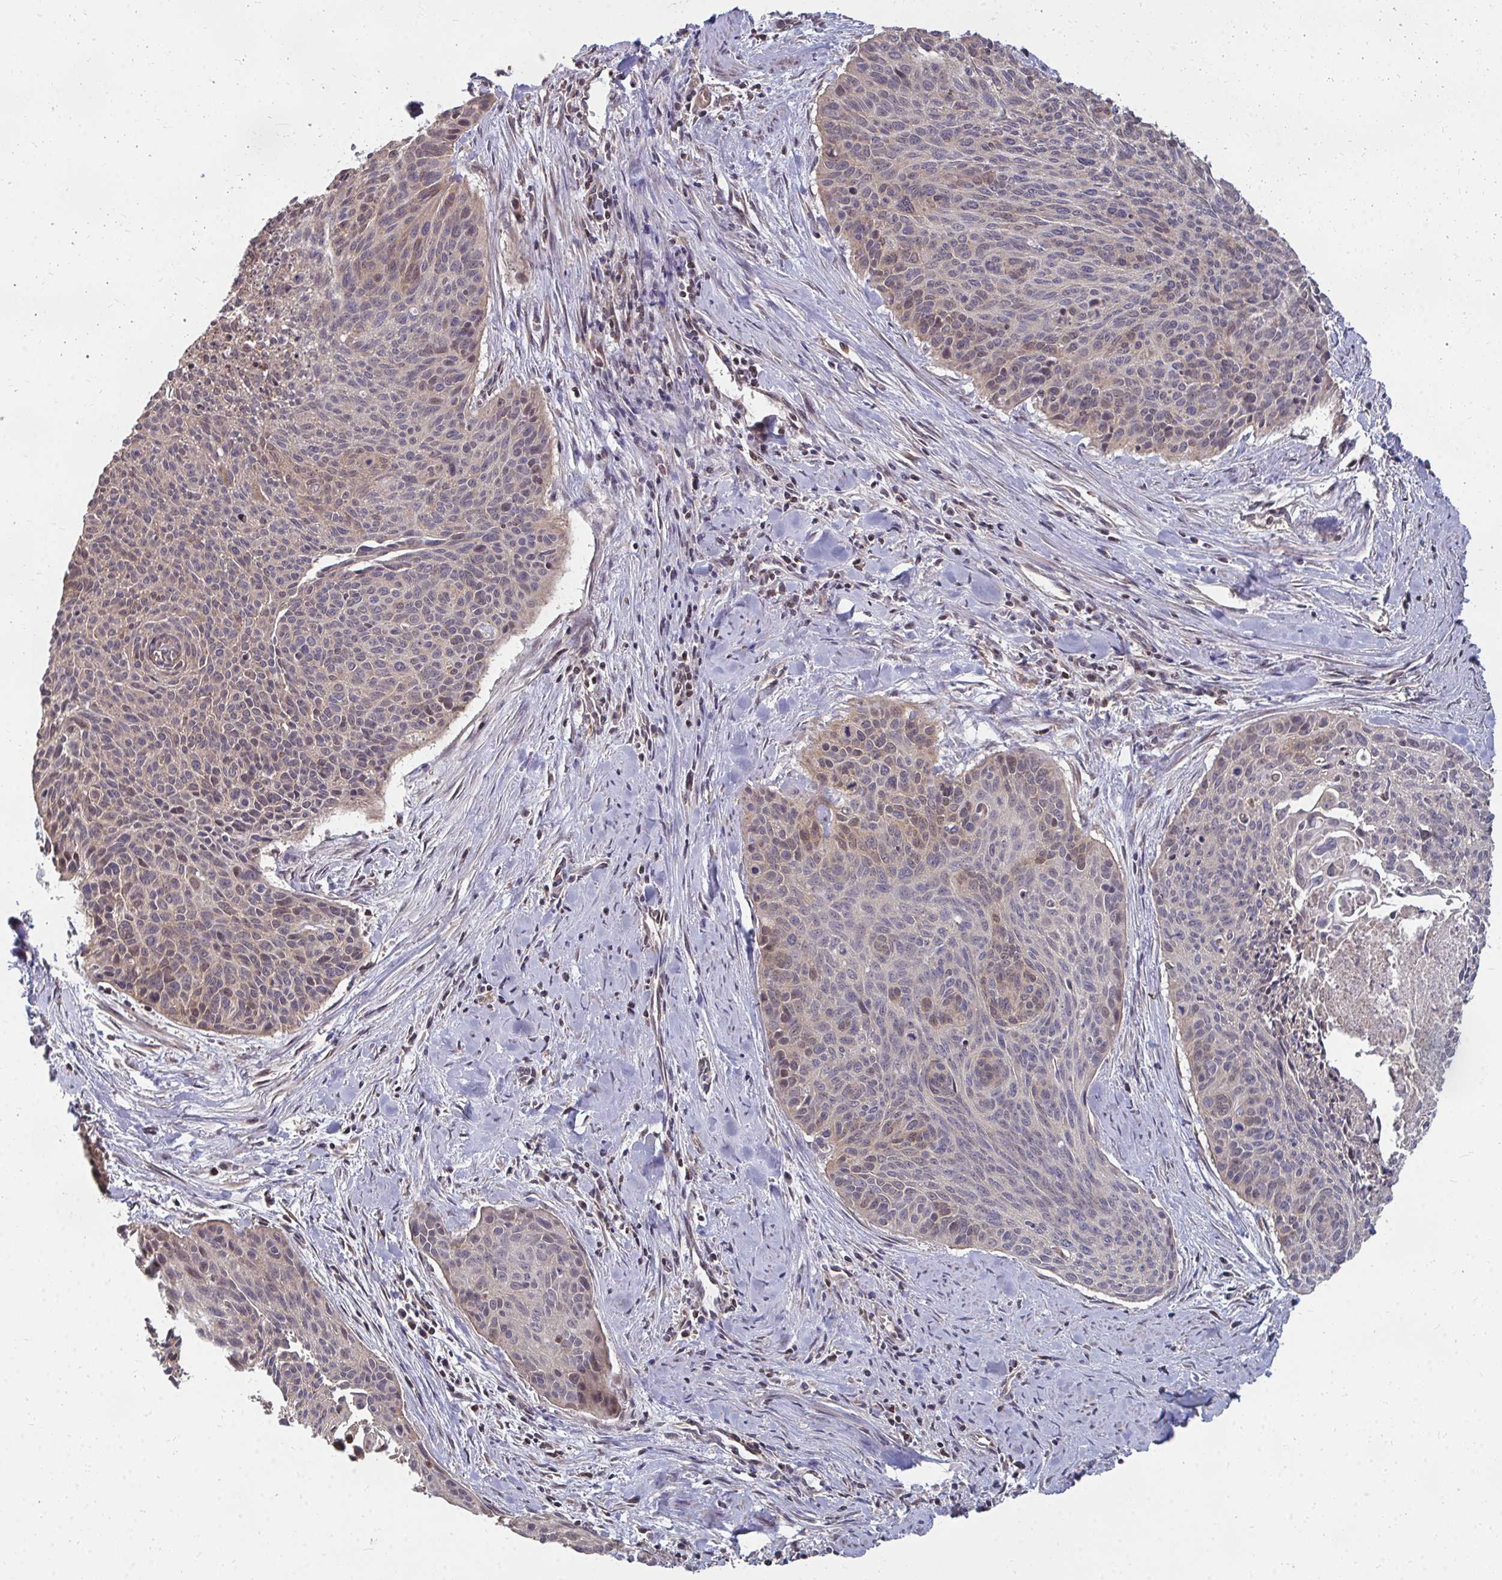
{"staining": {"intensity": "weak", "quantity": ">75%", "location": "cytoplasmic/membranous"}, "tissue": "cervical cancer", "cell_type": "Tumor cells", "image_type": "cancer", "snomed": [{"axis": "morphology", "description": "Squamous cell carcinoma, NOS"}, {"axis": "topography", "description": "Cervix"}], "caption": "Human cervical squamous cell carcinoma stained with a protein marker reveals weak staining in tumor cells.", "gene": "DNAJA2", "patient": {"sex": "female", "age": 55}}